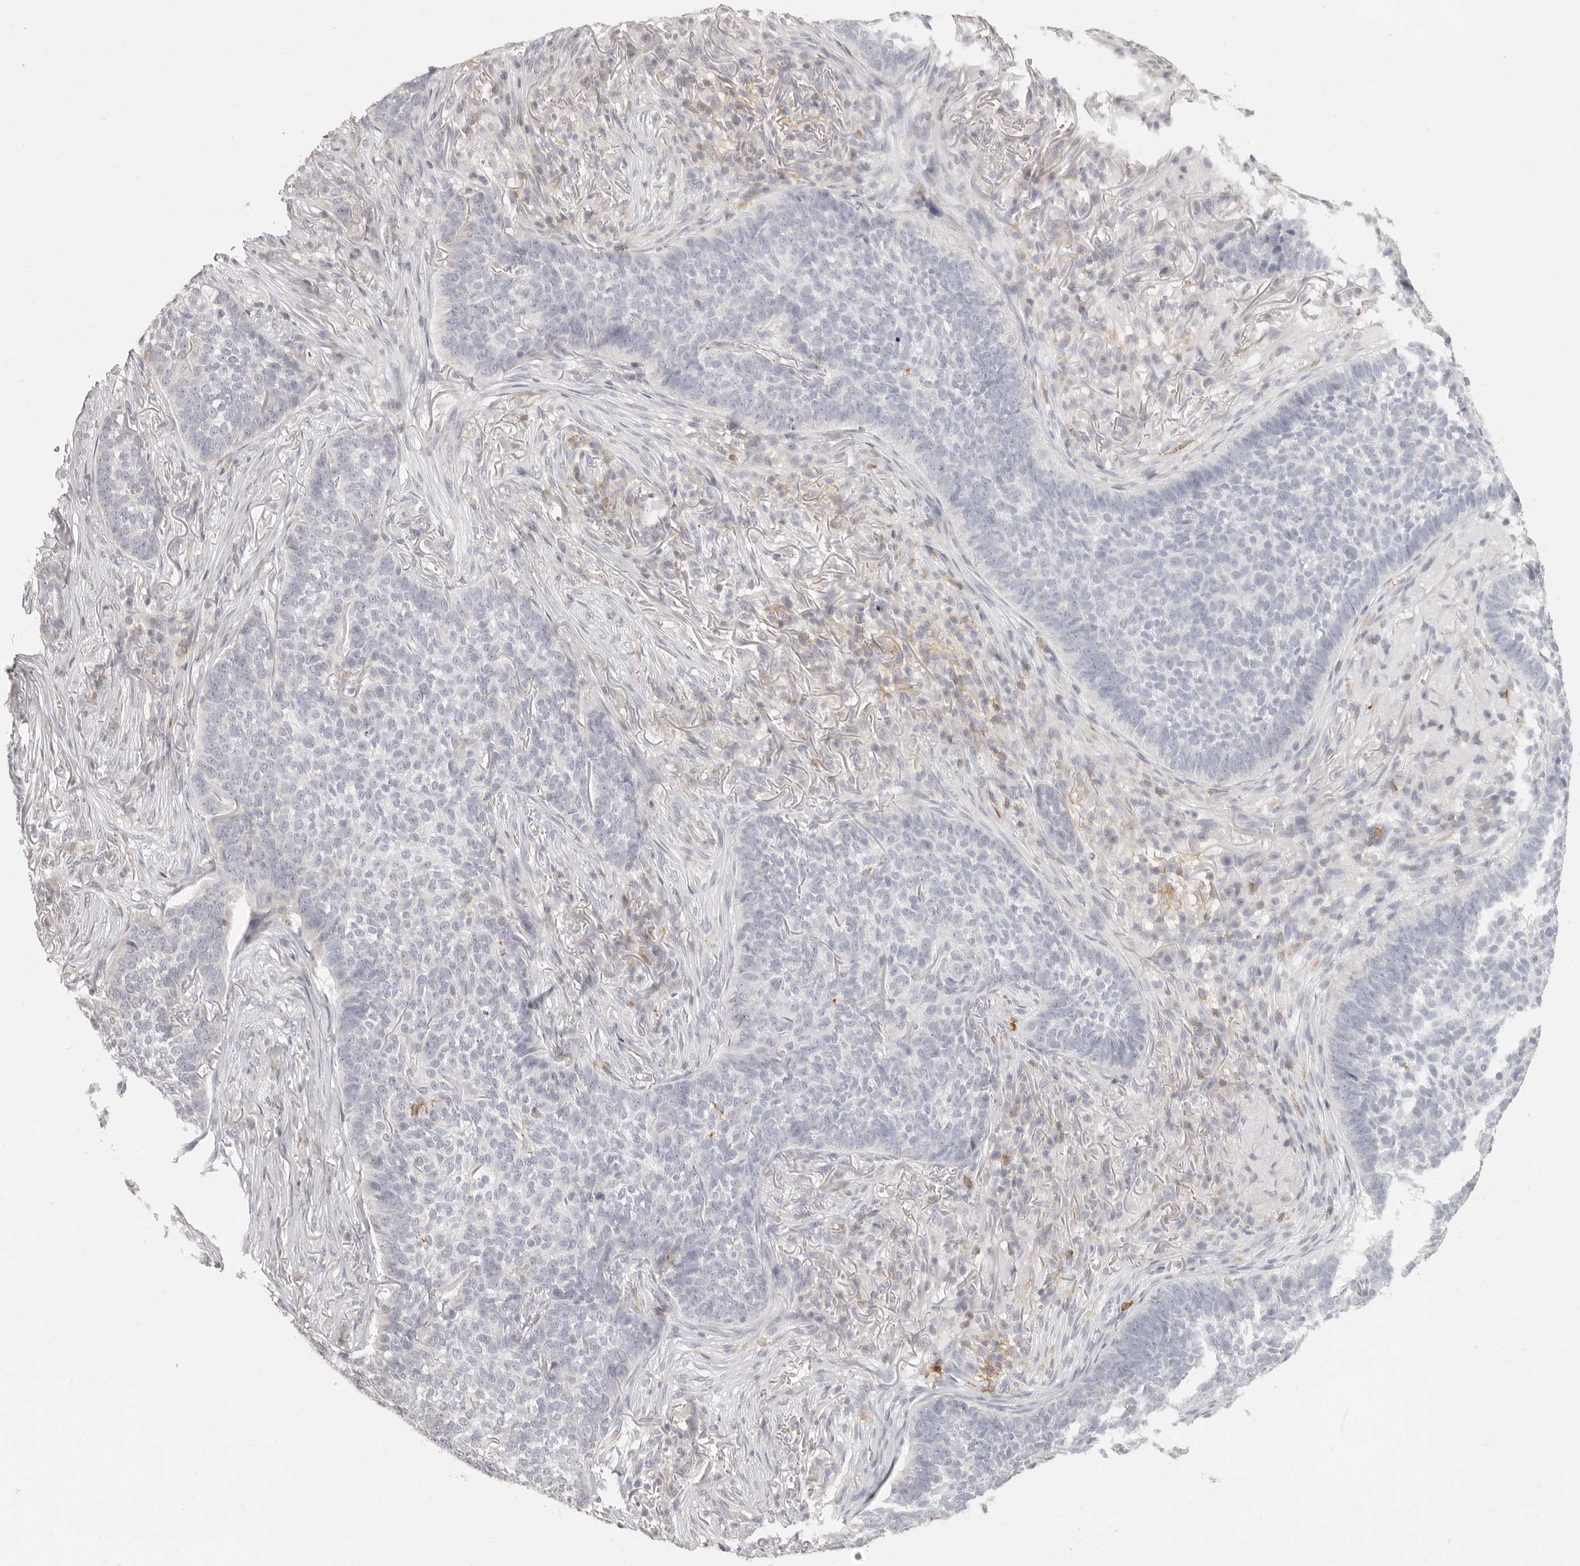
{"staining": {"intensity": "negative", "quantity": "none", "location": "none"}, "tissue": "skin cancer", "cell_type": "Tumor cells", "image_type": "cancer", "snomed": [{"axis": "morphology", "description": "Basal cell carcinoma"}, {"axis": "topography", "description": "Skin"}], "caption": "Photomicrograph shows no protein positivity in tumor cells of skin basal cell carcinoma tissue. (Stains: DAB (3,3'-diaminobenzidine) IHC with hematoxylin counter stain, Microscopy: brightfield microscopy at high magnification).", "gene": "NIBAN1", "patient": {"sex": "male", "age": 85}}